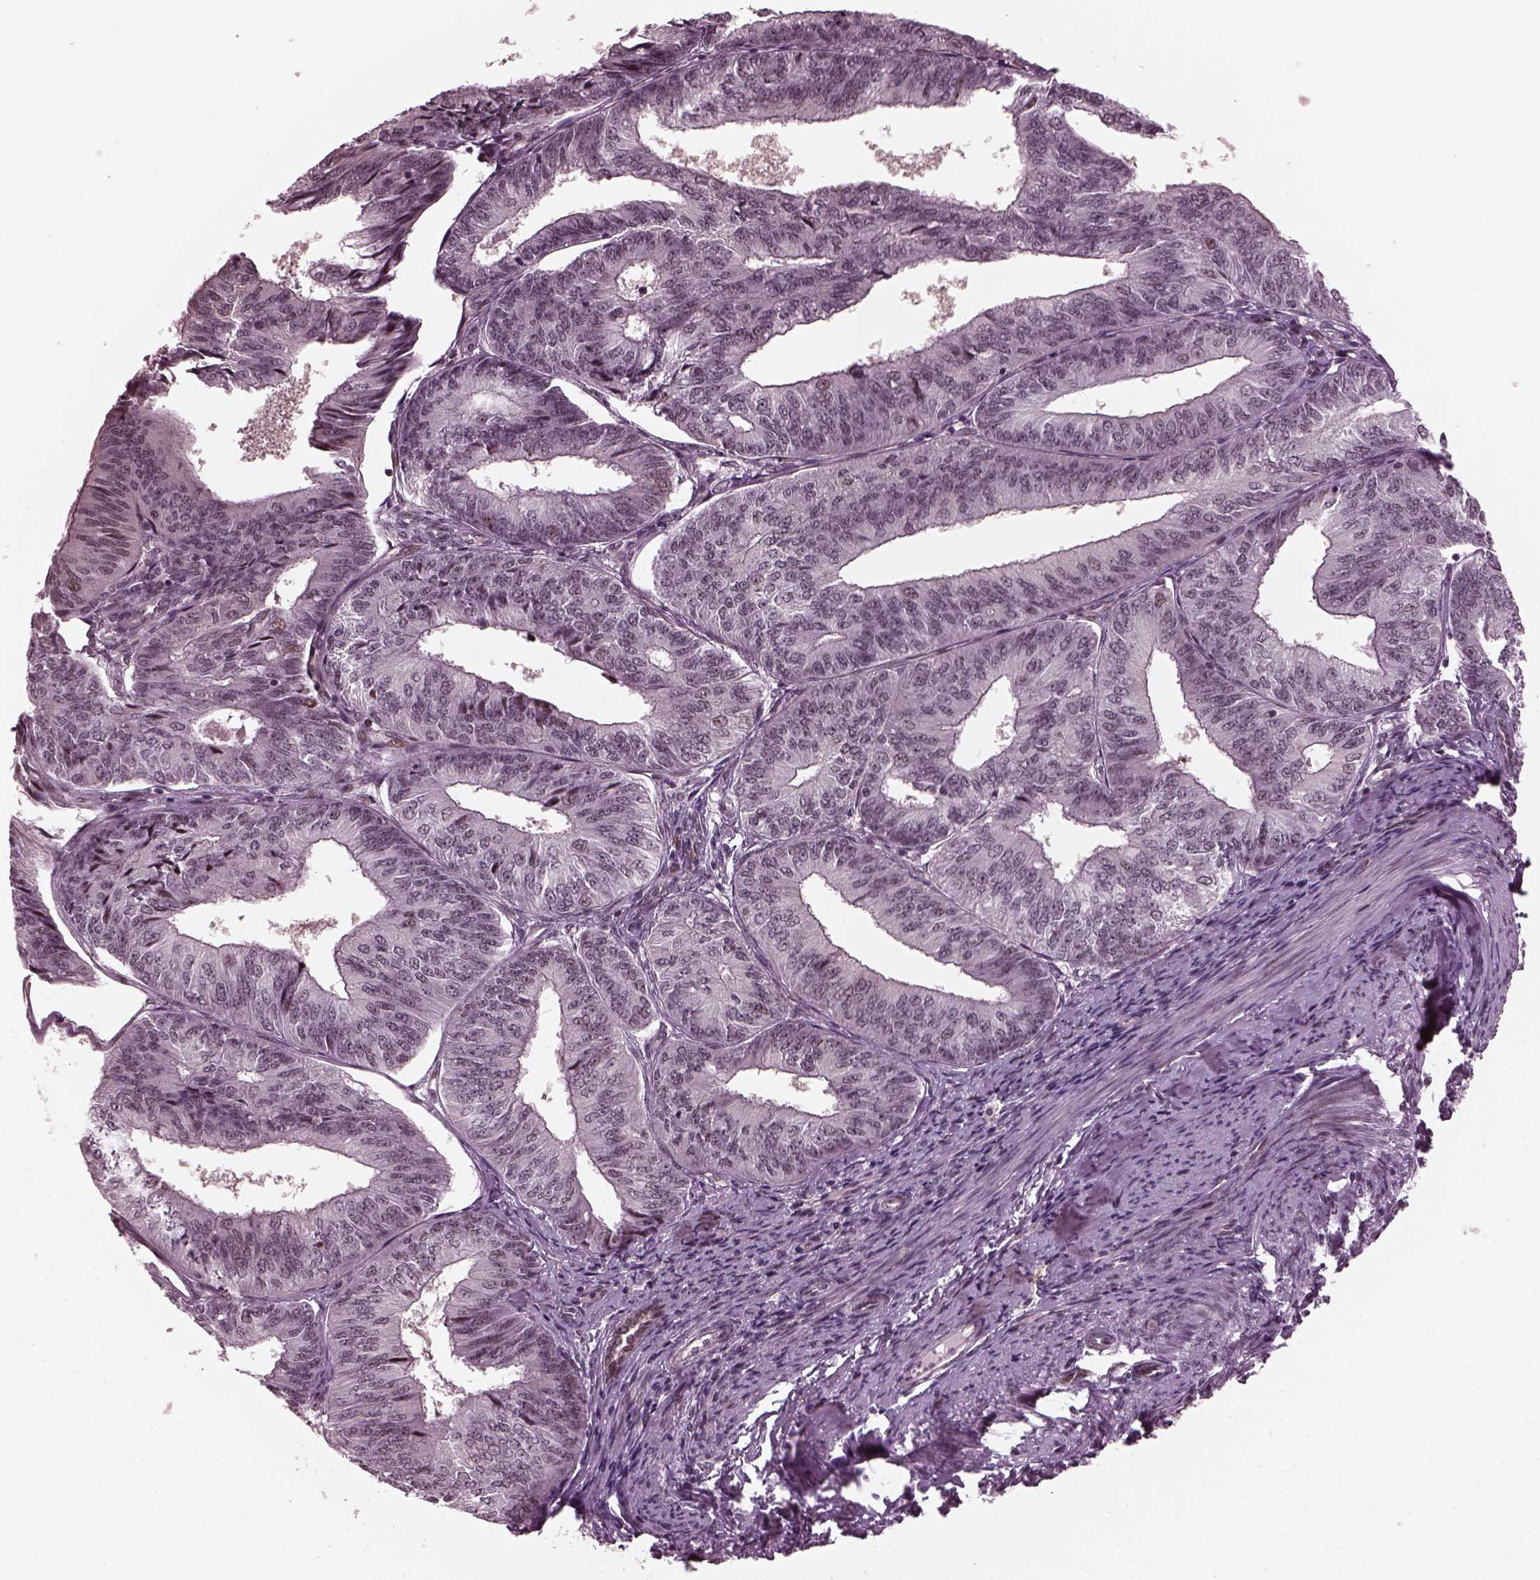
{"staining": {"intensity": "negative", "quantity": "none", "location": "none"}, "tissue": "endometrial cancer", "cell_type": "Tumor cells", "image_type": "cancer", "snomed": [{"axis": "morphology", "description": "Adenocarcinoma, NOS"}, {"axis": "topography", "description": "Endometrium"}], "caption": "An immunohistochemistry (IHC) micrograph of endometrial cancer is shown. There is no staining in tumor cells of endometrial cancer. (Brightfield microscopy of DAB (3,3'-diaminobenzidine) immunohistochemistry at high magnification).", "gene": "TRIB3", "patient": {"sex": "female", "age": 58}}